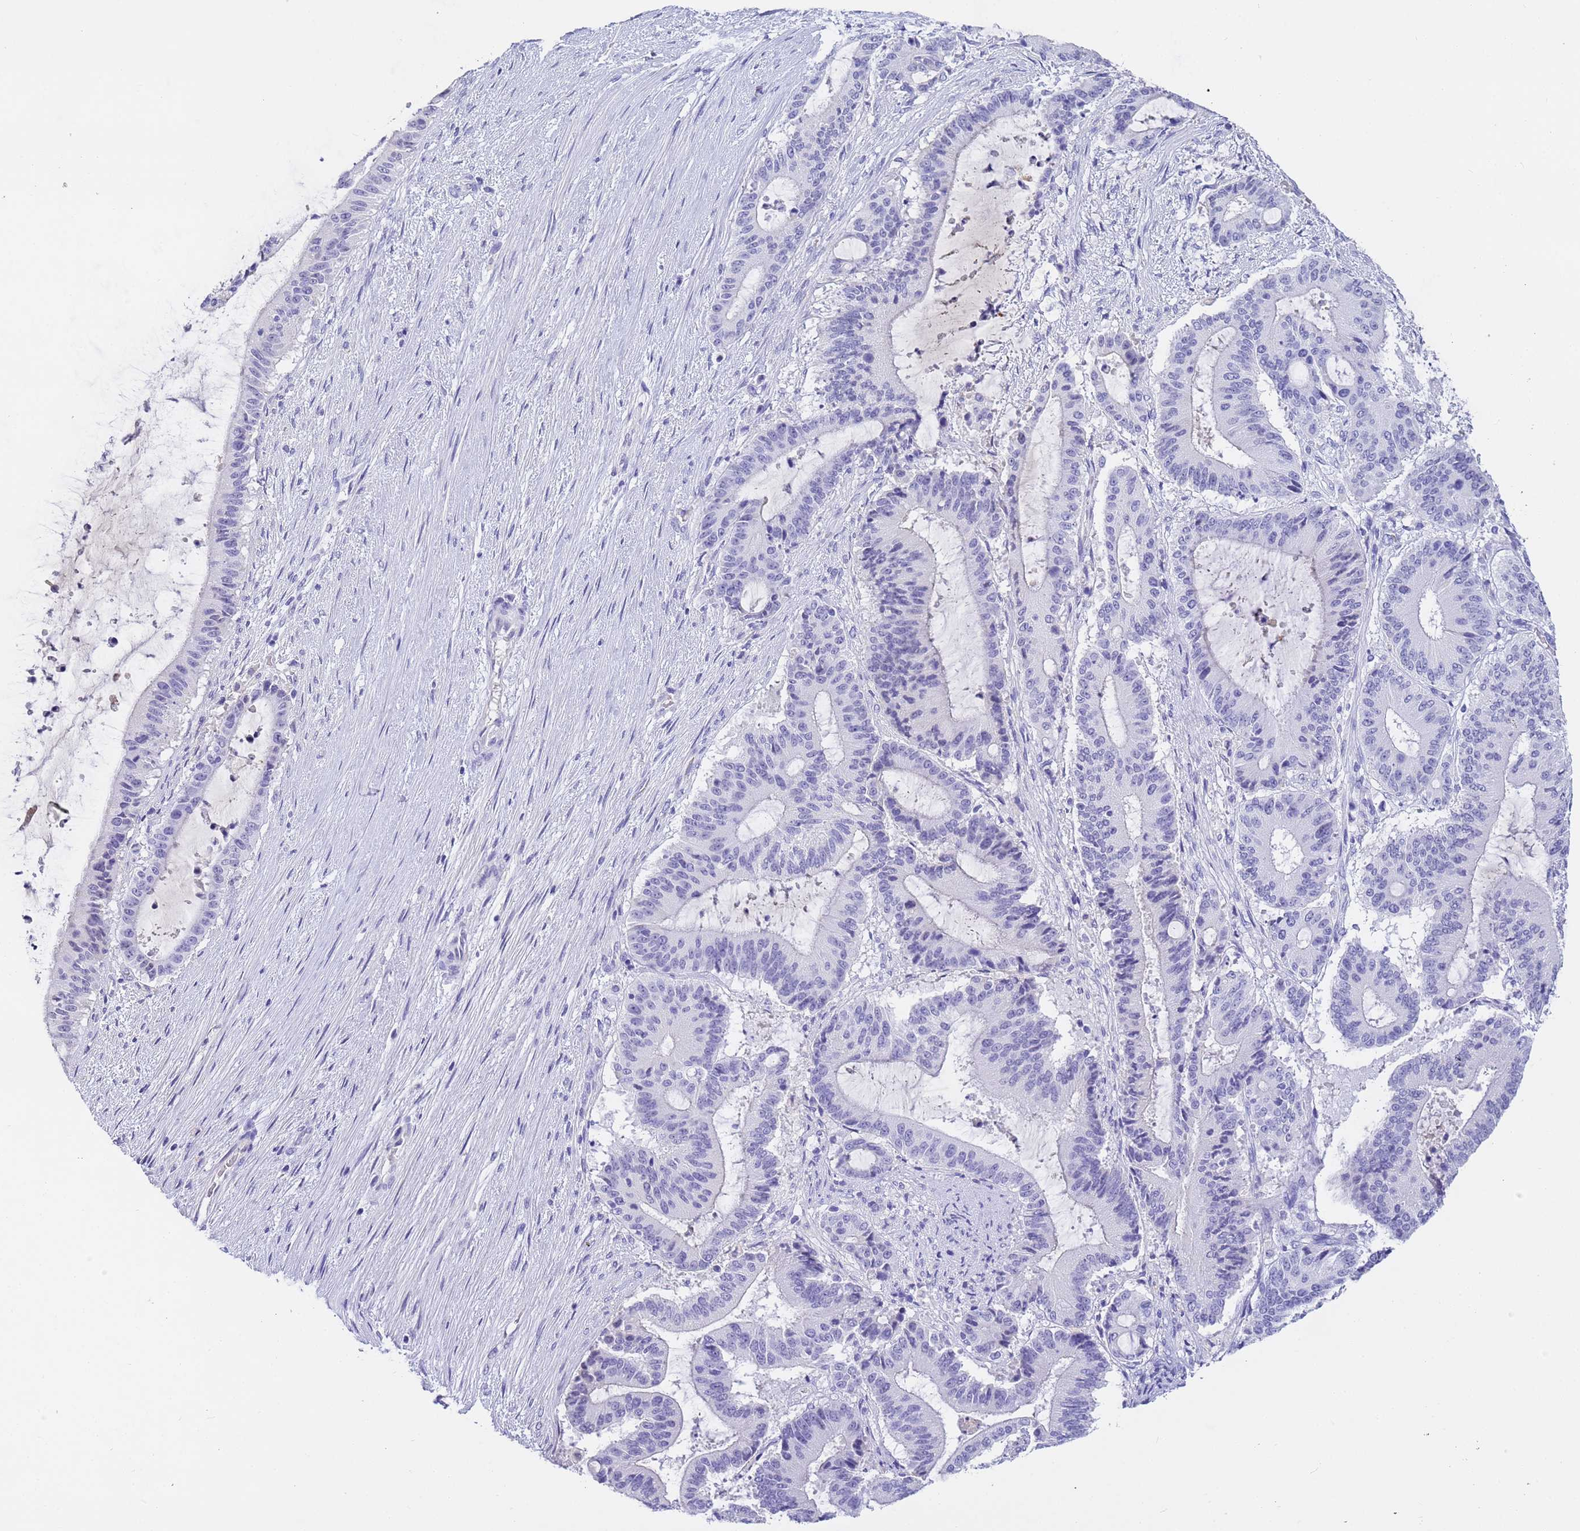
{"staining": {"intensity": "negative", "quantity": "none", "location": "none"}, "tissue": "liver cancer", "cell_type": "Tumor cells", "image_type": "cancer", "snomed": [{"axis": "morphology", "description": "Normal tissue, NOS"}, {"axis": "morphology", "description": "Cholangiocarcinoma"}, {"axis": "topography", "description": "Liver"}, {"axis": "topography", "description": "Peripheral nerve tissue"}], "caption": "This photomicrograph is of liver cancer stained with IHC to label a protein in brown with the nuclei are counter-stained blue. There is no staining in tumor cells. (DAB IHC, high magnification).", "gene": "CFHR2", "patient": {"sex": "female", "age": 73}}